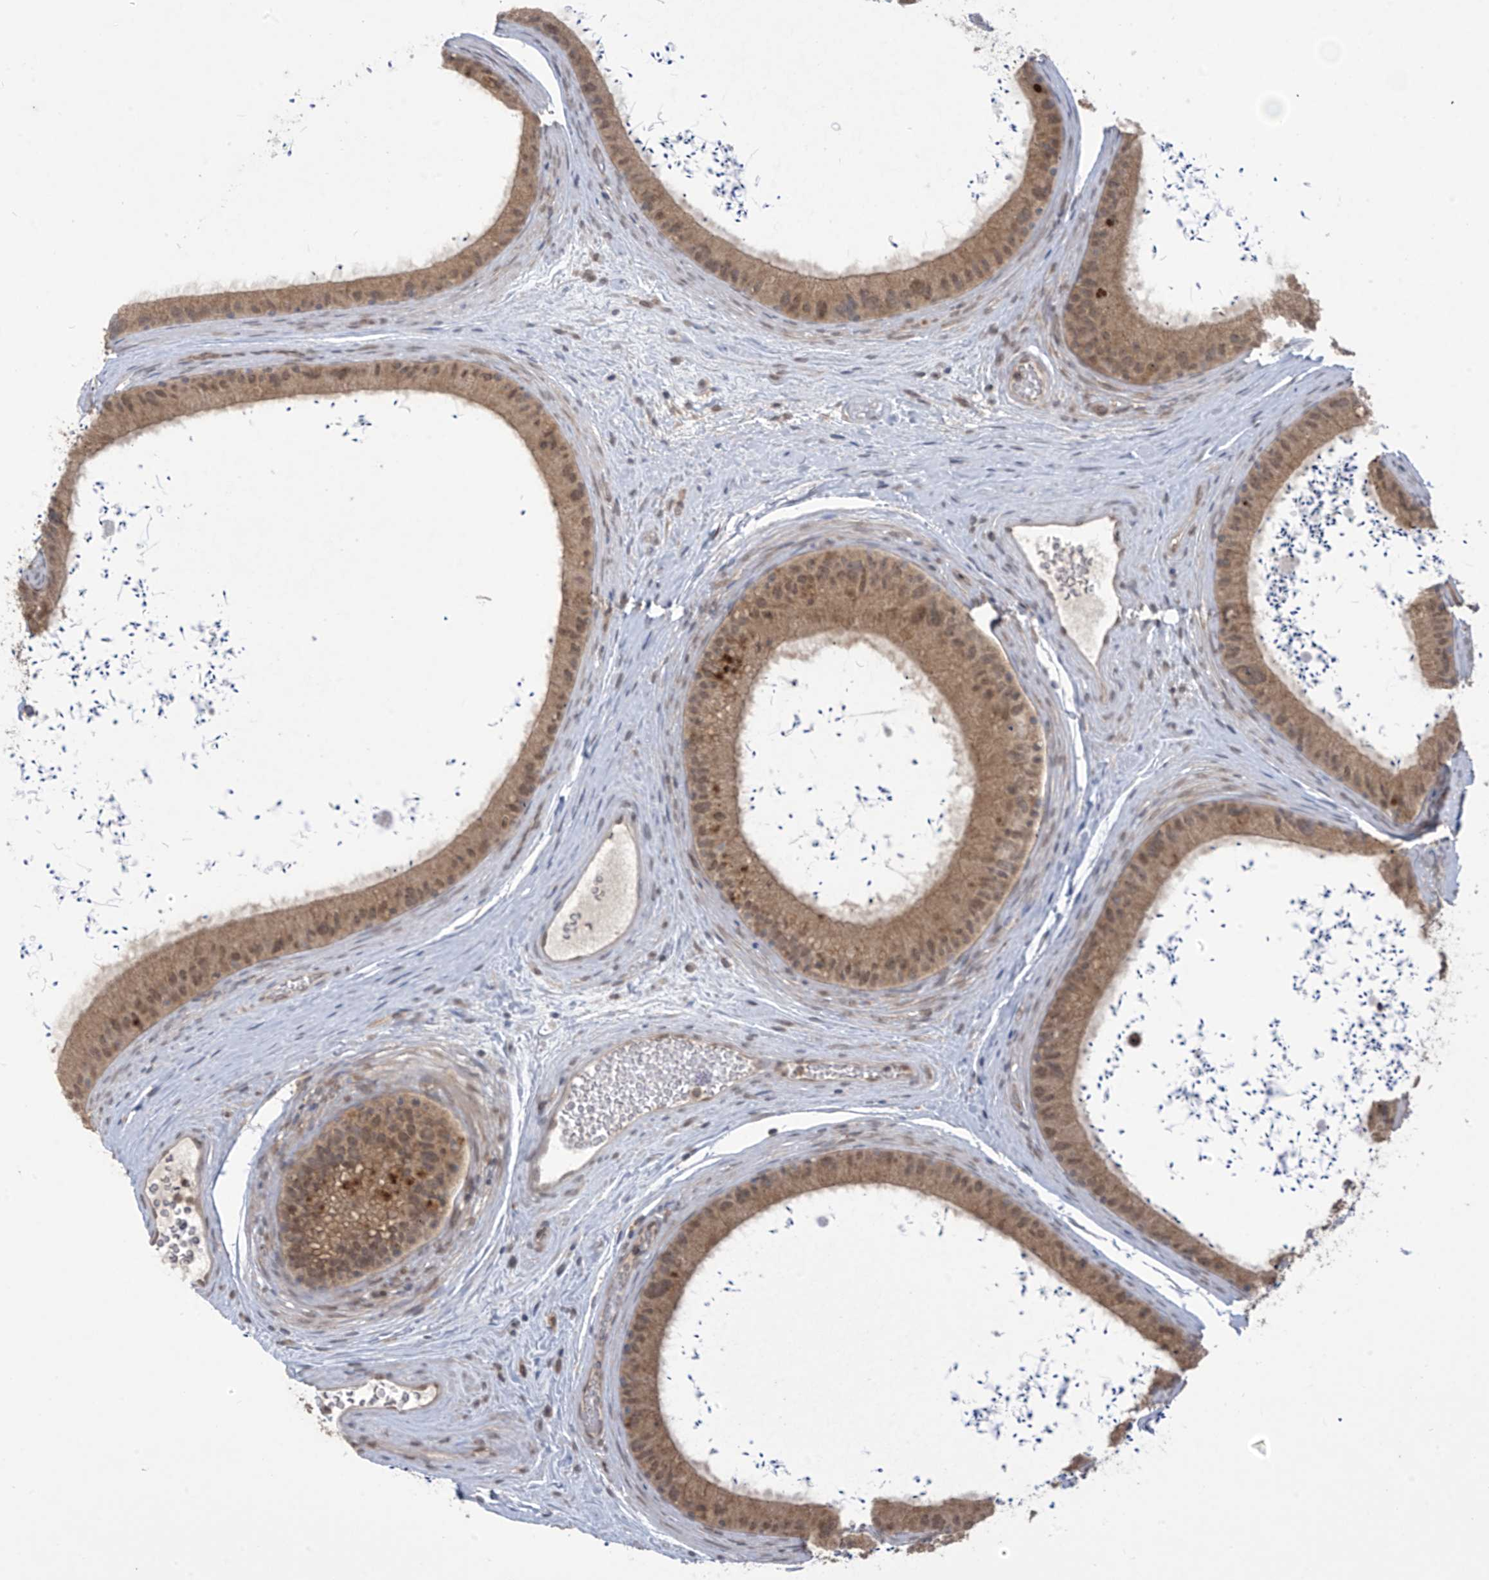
{"staining": {"intensity": "moderate", "quantity": ">75%", "location": "cytoplasmic/membranous,nuclear"}, "tissue": "epididymis", "cell_type": "Glandular cells", "image_type": "normal", "snomed": [{"axis": "morphology", "description": "Normal tissue, NOS"}, {"axis": "topography", "description": "Epididymis, spermatic cord, NOS"}], "caption": "A photomicrograph showing moderate cytoplasmic/membranous,nuclear expression in about >75% of glandular cells in normal epididymis, as visualized by brown immunohistochemical staining.", "gene": "LCOR", "patient": {"sex": "male", "age": 50}}